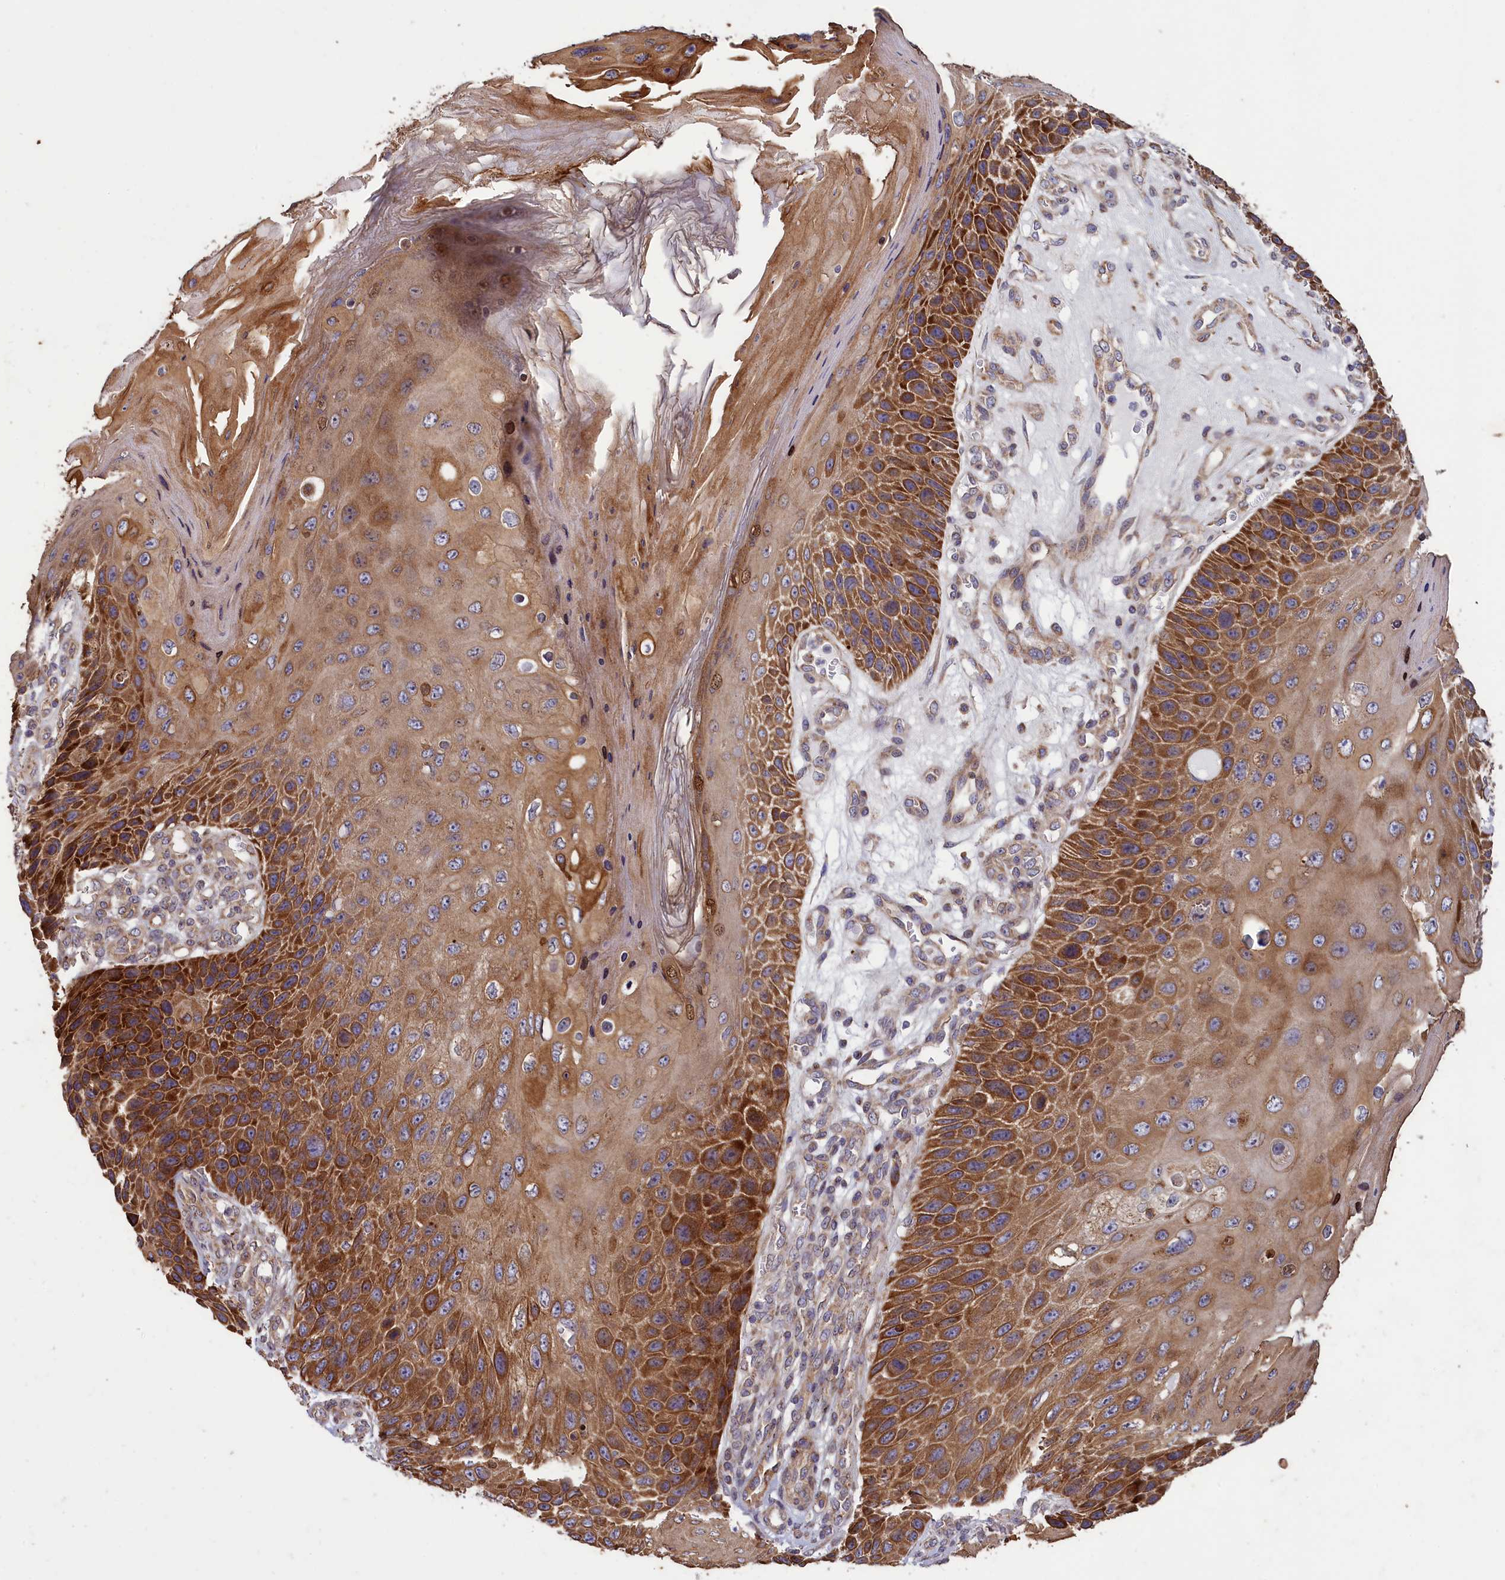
{"staining": {"intensity": "strong", "quantity": ">75%", "location": "cytoplasmic/membranous"}, "tissue": "skin cancer", "cell_type": "Tumor cells", "image_type": "cancer", "snomed": [{"axis": "morphology", "description": "Squamous cell carcinoma, NOS"}, {"axis": "topography", "description": "Skin"}], "caption": "IHC staining of skin cancer (squamous cell carcinoma), which shows high levels of strong cytoplasmic/membranous staining in about >75% of tumor cells indicating strong cytoplasmic/membranous protein expression. The staining was performed using DAB (brown) for protein detection and nuclei were counterstained in hematoxylin (blue).", "gene": "ACAD8", "patient": {"sex": "female", "age": 88}}